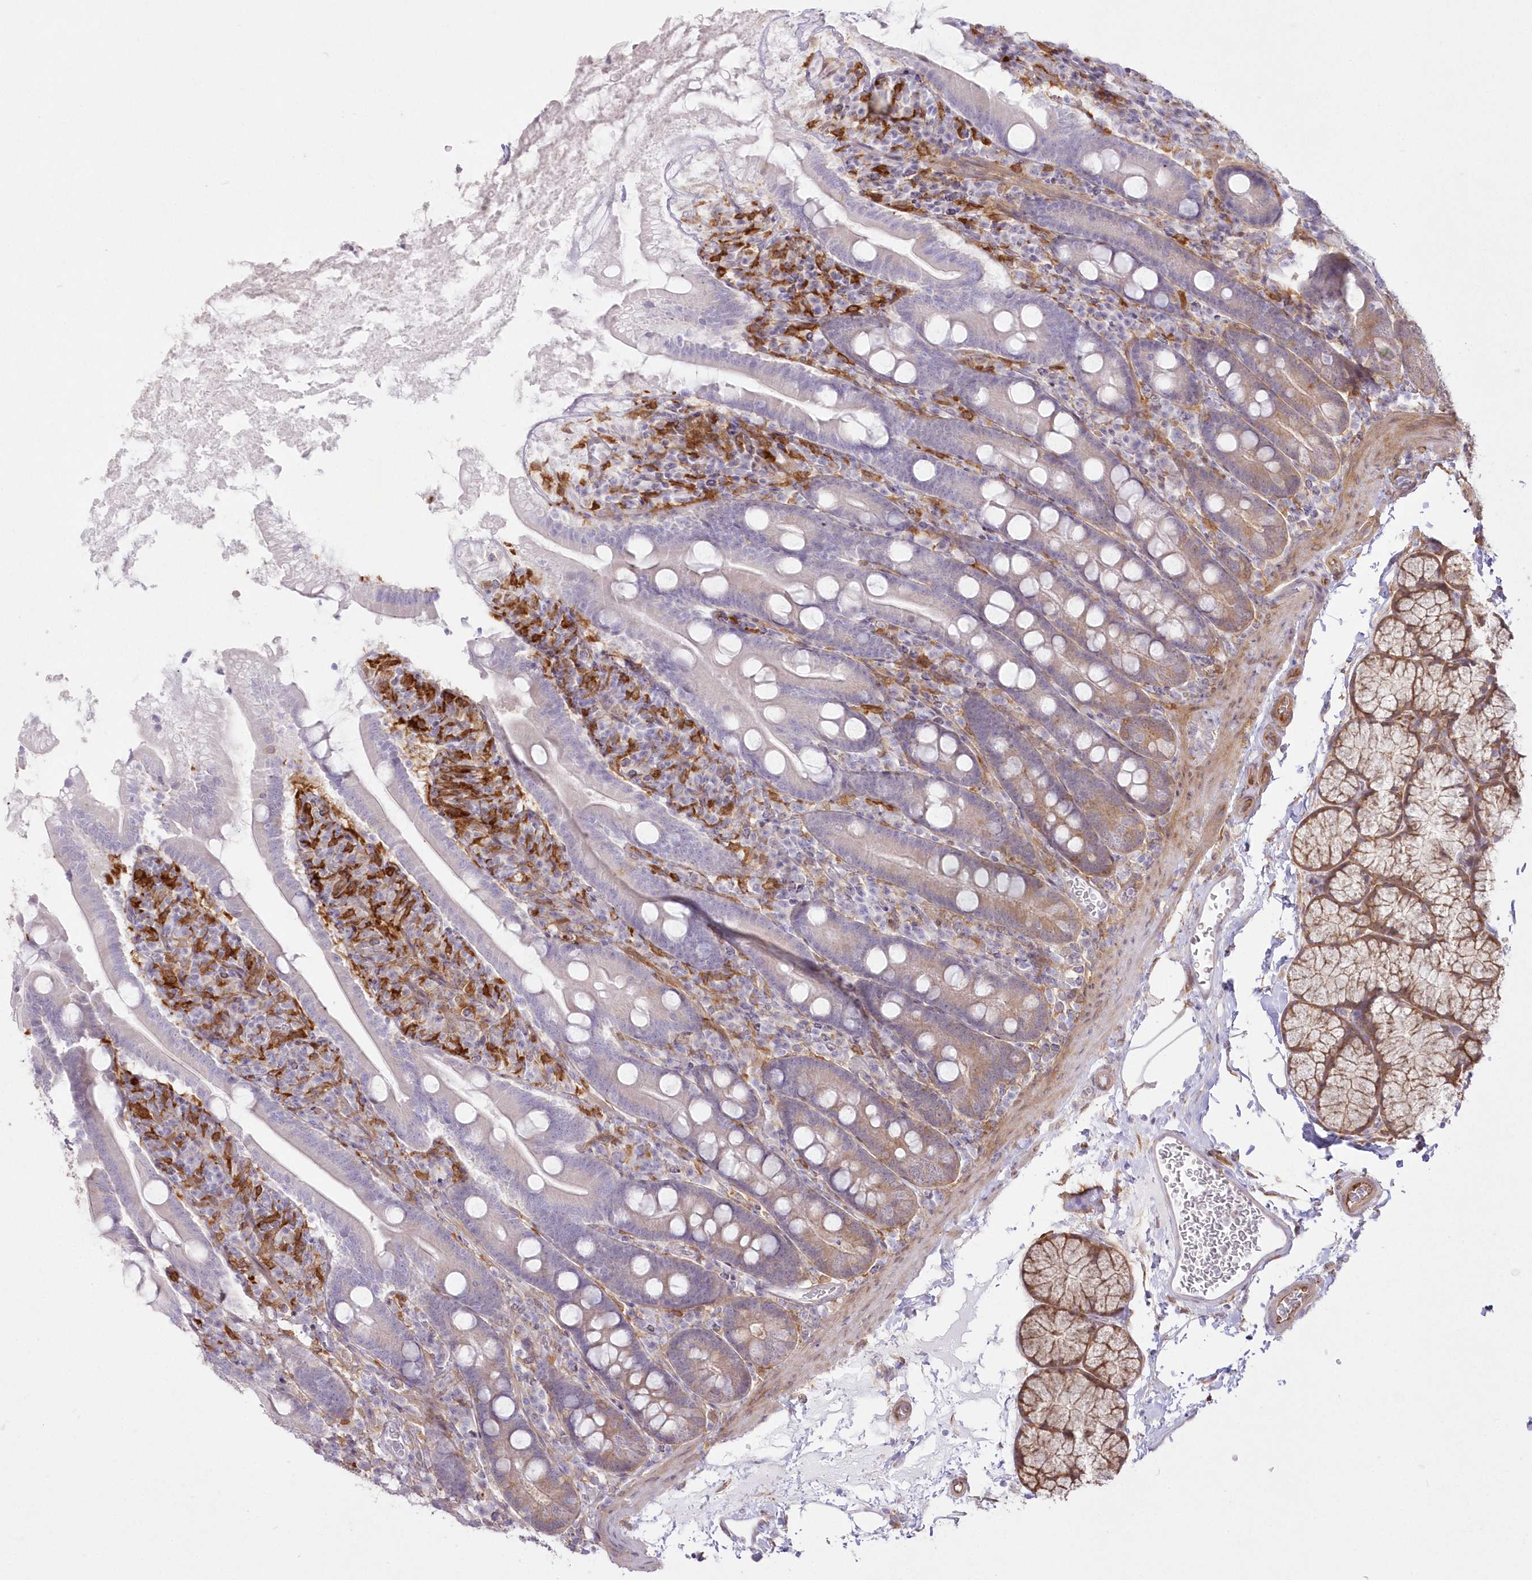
{"staining": {"intensity": "moderate", "quantity": "<25%", "location": "cytoplasmic/membranous"}, "tissue": "duodenum", "cell_type": "Glandular cells", "image_type": "normal", "snomed": [{"axis": "morphology", "description": "Normal tissue, NOS"}, {"axis": "topography", "description": "Duodenum"}], "caption": "Glandular cells demonstrate low levels of moderate cytoplasmic/membranous positivity in about <25% of cells in unremarkable duodenum. (brown staining indicates protein expression, while blue staining denotes nuclei).", "gene": "SH3PXD2B", "patient": {"sex": "male", "age": 35}}